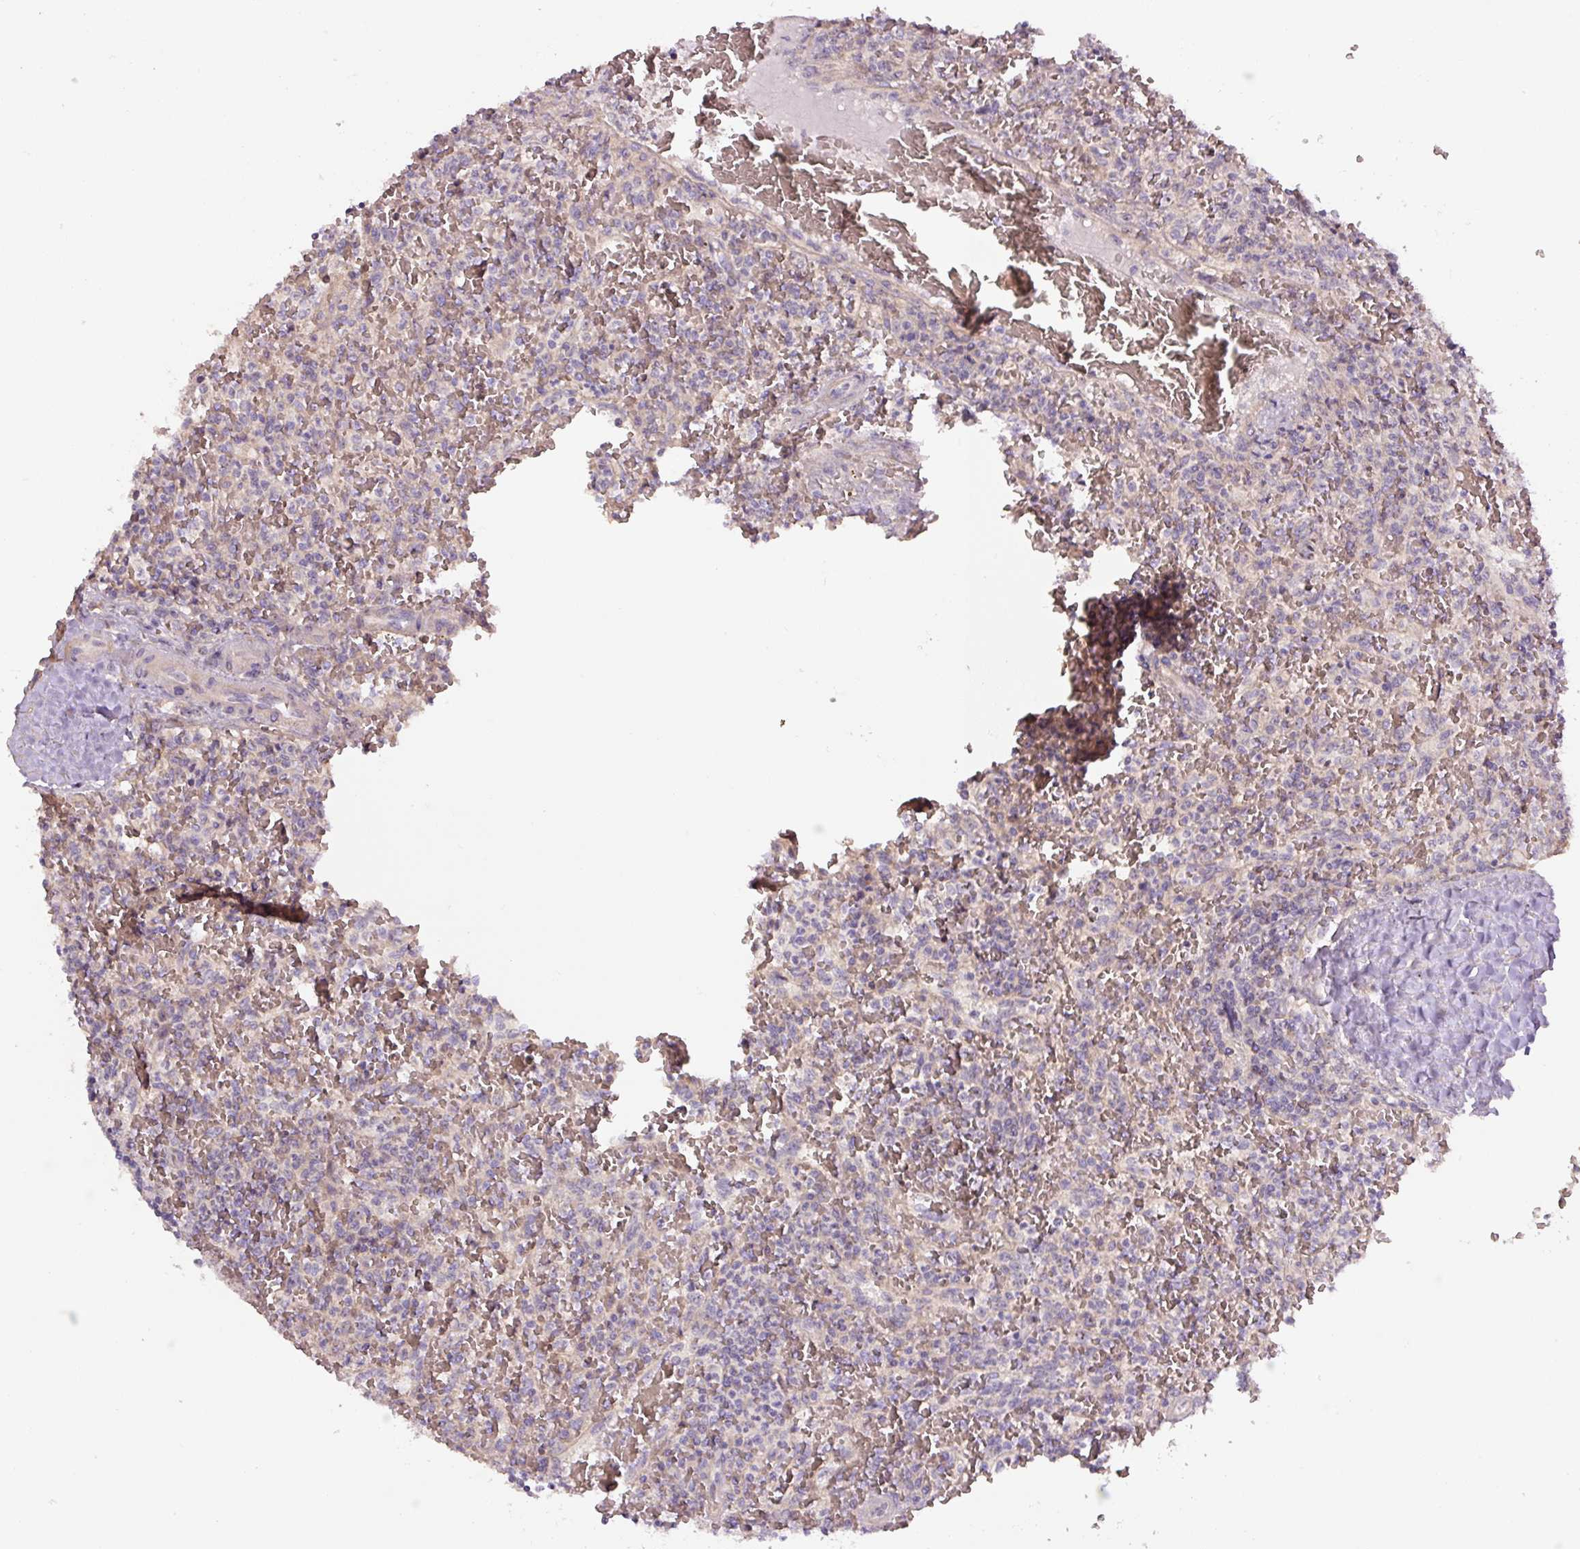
{"staining": {"intensity": "negative", "quantity": "none", "location": "none"}, "tissue": "lymphoma", "cell_type": "Tumor cells", "image_type": "cancer", "snomed": [{"axis": "morphology", "description": "Malignant lymphoma, non-Hodgkin's type, Low grade"}, {"axis": "topography", "description": "Spleen"}], "caption": "Malignant lymphoma, non-Hodgkin's type (low-grade) was stained to show a protein in brown. There is no significant staining in tumor cells. The staining is performed using DAB (3,3'-diaminobenzidine) brown chromogen with nuclei counter-stained in using hematoxylin.", "gene": "TMEM151B", "patient": {"sex": "female", "age": 64}}